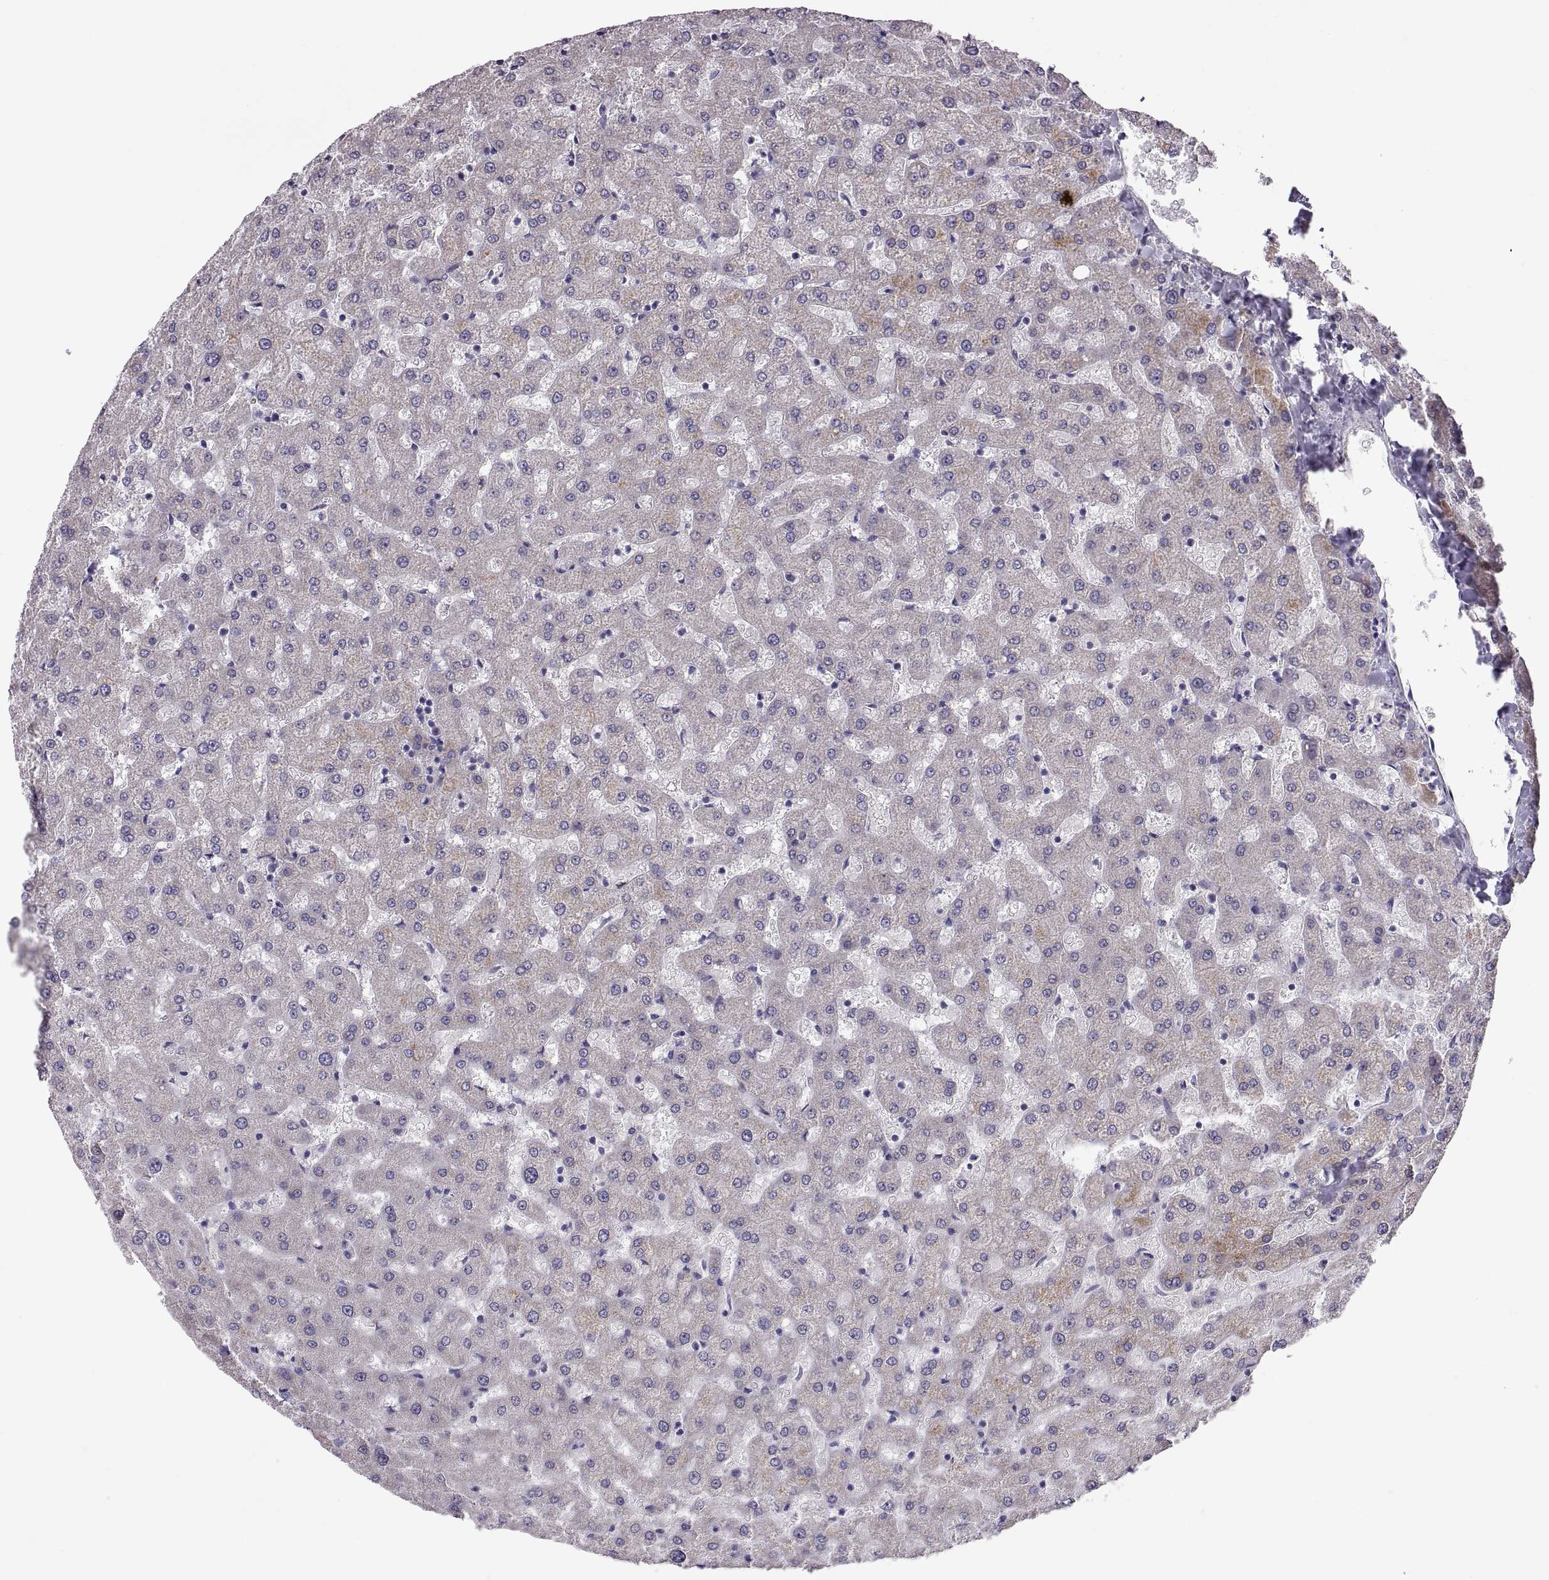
{"staining": {"intensity": "negative", "quantity": "none", "location": "none"}, "tissue": "liver", "cell_type": "Cholangiocytes", "image_type": "normal", "snomed": [{"axis": "morphology", "description": "Normal tissue, NOS"}, {"axis": "topography", "description": "Liver"}], "caption": "Immunohistochemistry photomicrograph of normal liver: human liver stained with DAB shows no significant protein expression in cholangiocytes.", "gene": "VSX2", "patient": {"sex": "female", "age": 50}}